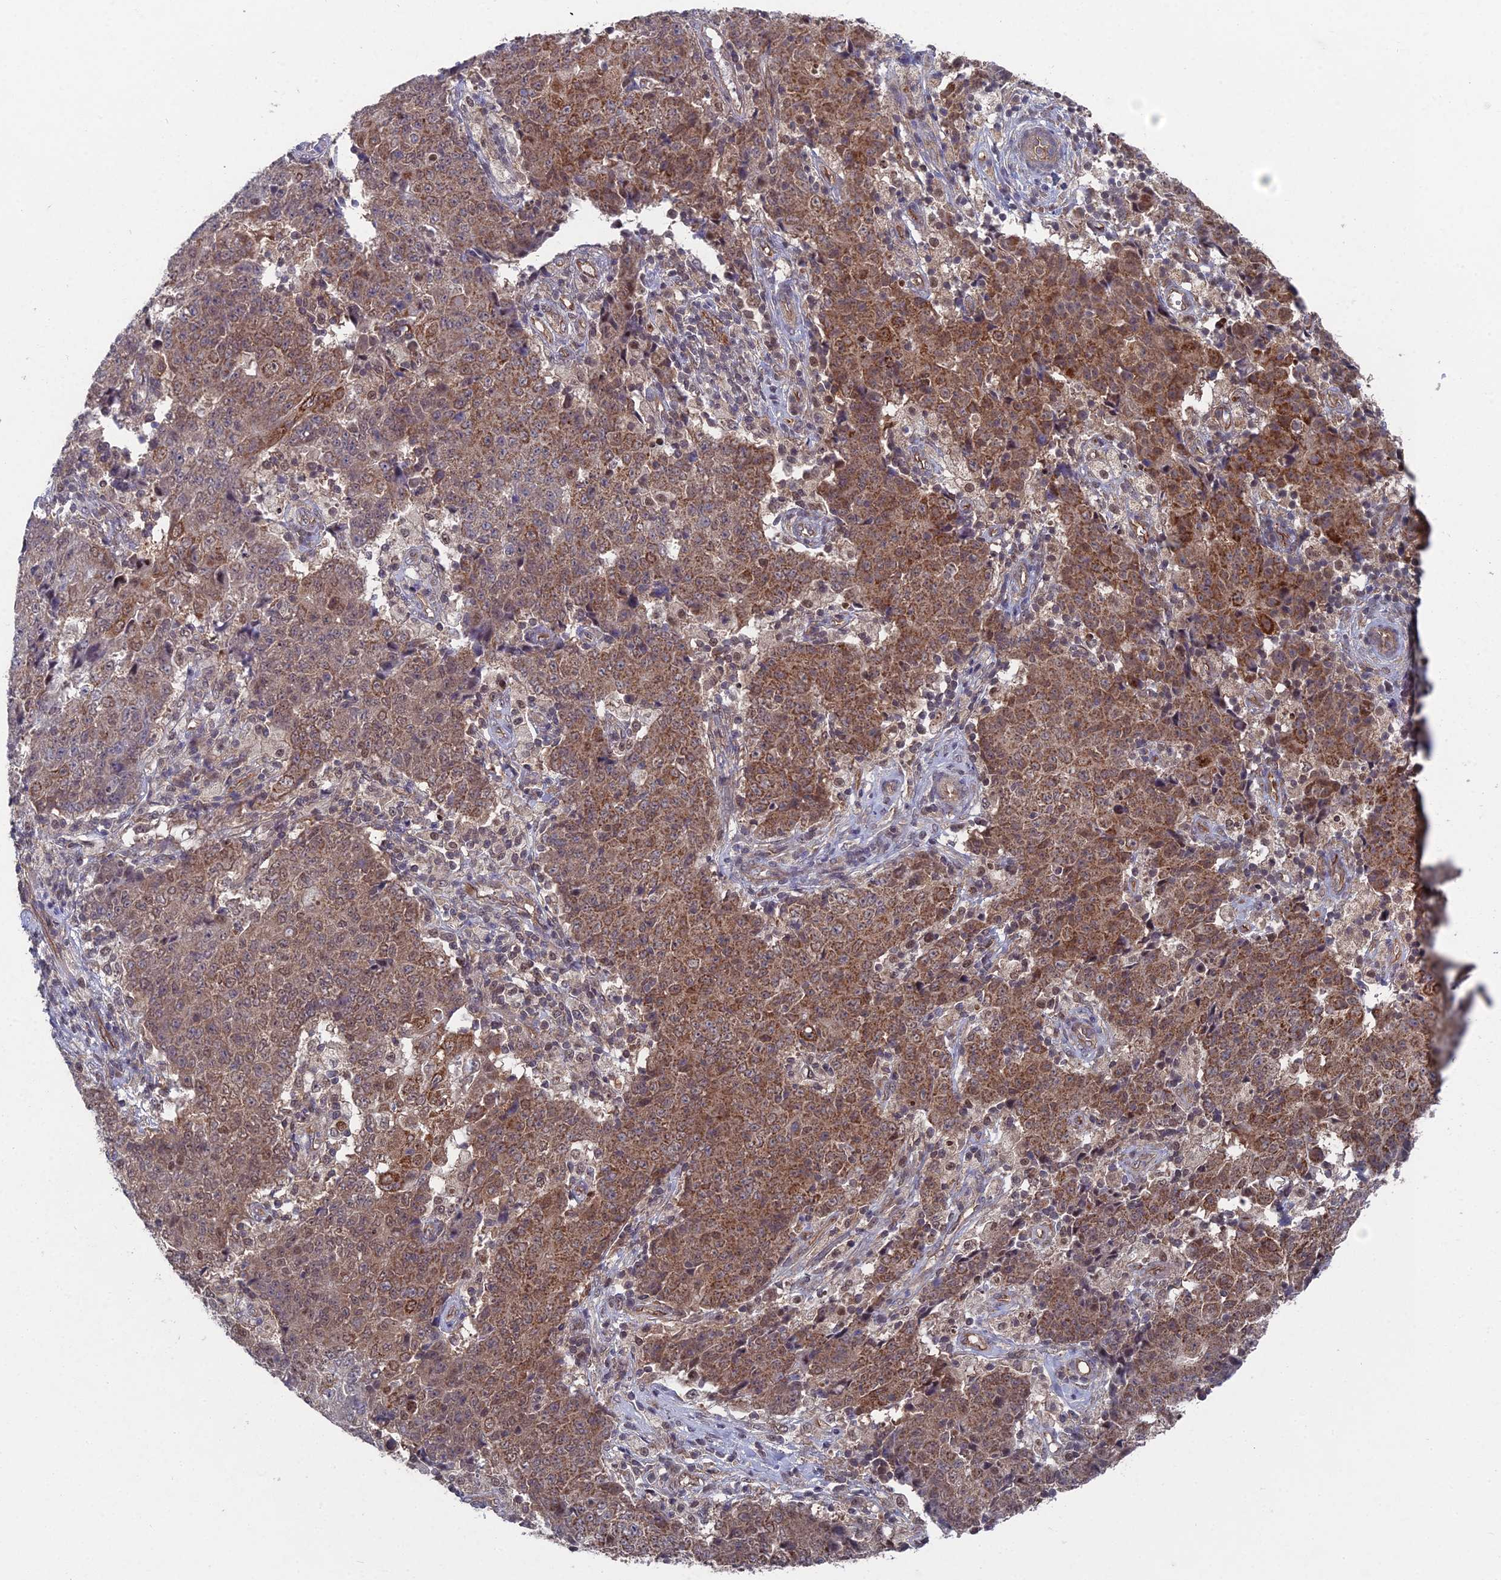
{"staining": {"intensity": "moderate", "quantity": ">75%", "location": "cytoplasmic/membranous,nuclear"}, "tissue": "ovarian cancer", "cell_type": "Tumor cells", "image_type": "cancer", "snomed": [{"axis": "morphology", "description": "Carcinoma, endometroid"}, {"axis": "topography", "description": "Ovary"}], "caption": "Protein expression analysis of human ovarian cancer (endometroid carcinoma) reveals moderate cytoplasmic/membranous and nuclear staining in approximately >75% of tumor cells. The protein is stained brown, and the nuclei are stained in blue (DAB IHC with brightfield microscopy, high magnification).", "gene": "UNC5D", "patient": {"sex": "female", "age": 42}}